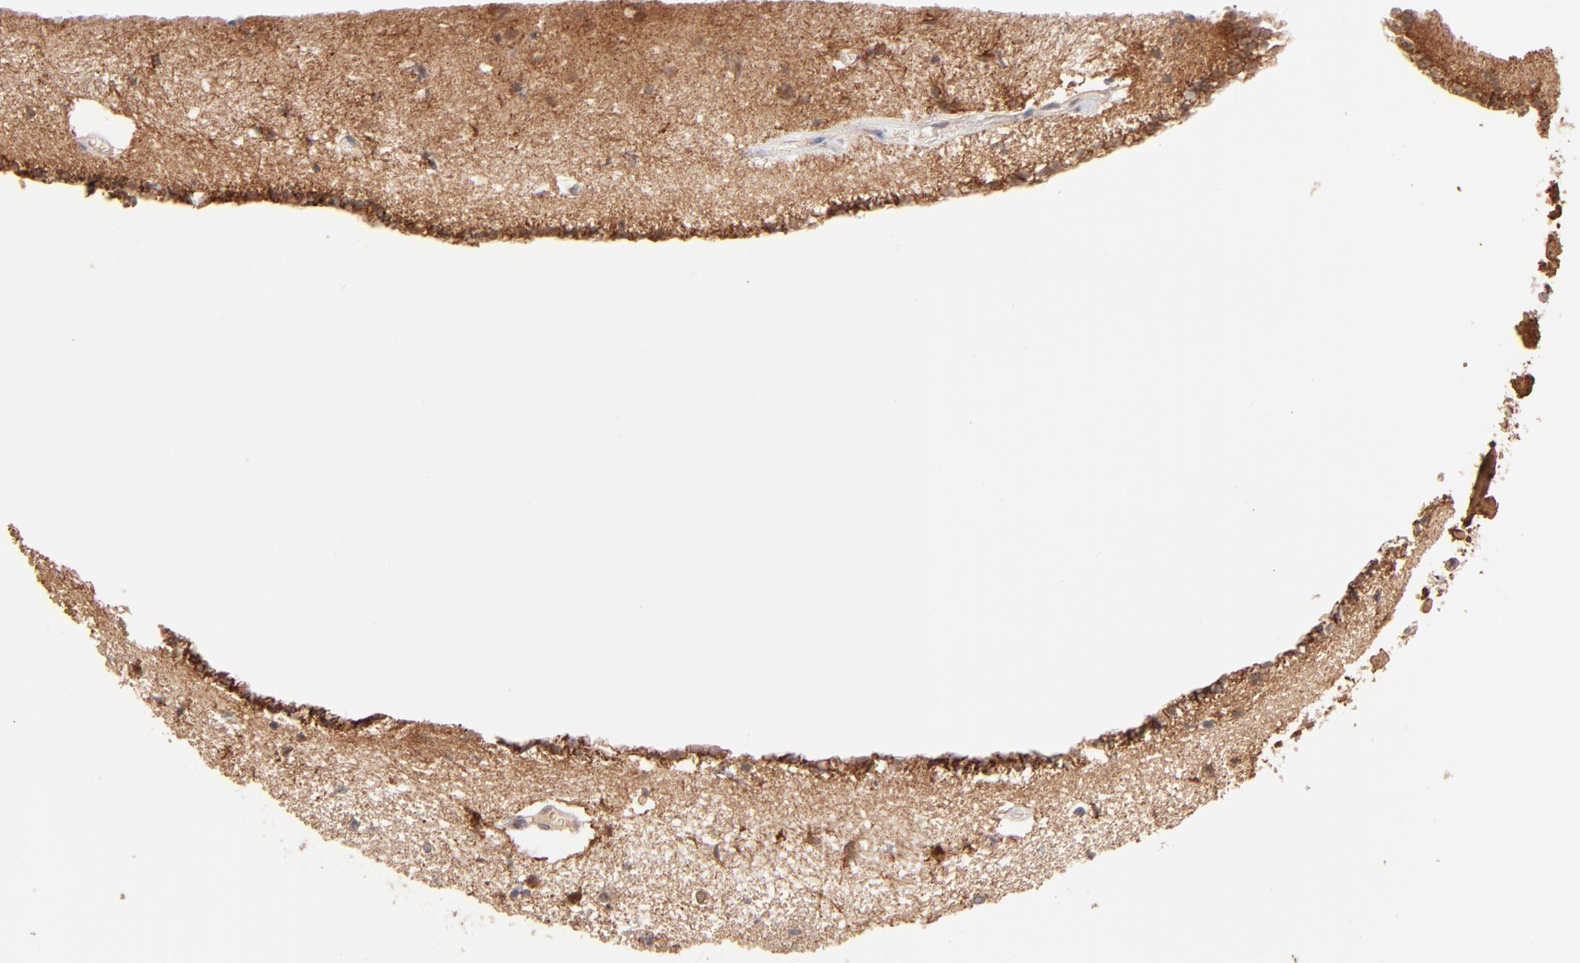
{"staining": {"intensity": "negative", "quantity": "none", "location": "none"}, "tissue": "hippocampus", "cell_type": "Glial cells", "image_type": "normal", "snomed": [{"axis": "morphology", "description": "Normal tissue, NOS"}, {"axis": "topography", "description": "Hippocampus"}], "caption": "Immunohistochemical staining of normal hippocampus reveals no significant expression in glial cells.", "gene": "CSPG4", "patient": {"sex": "female", "age": 54}}